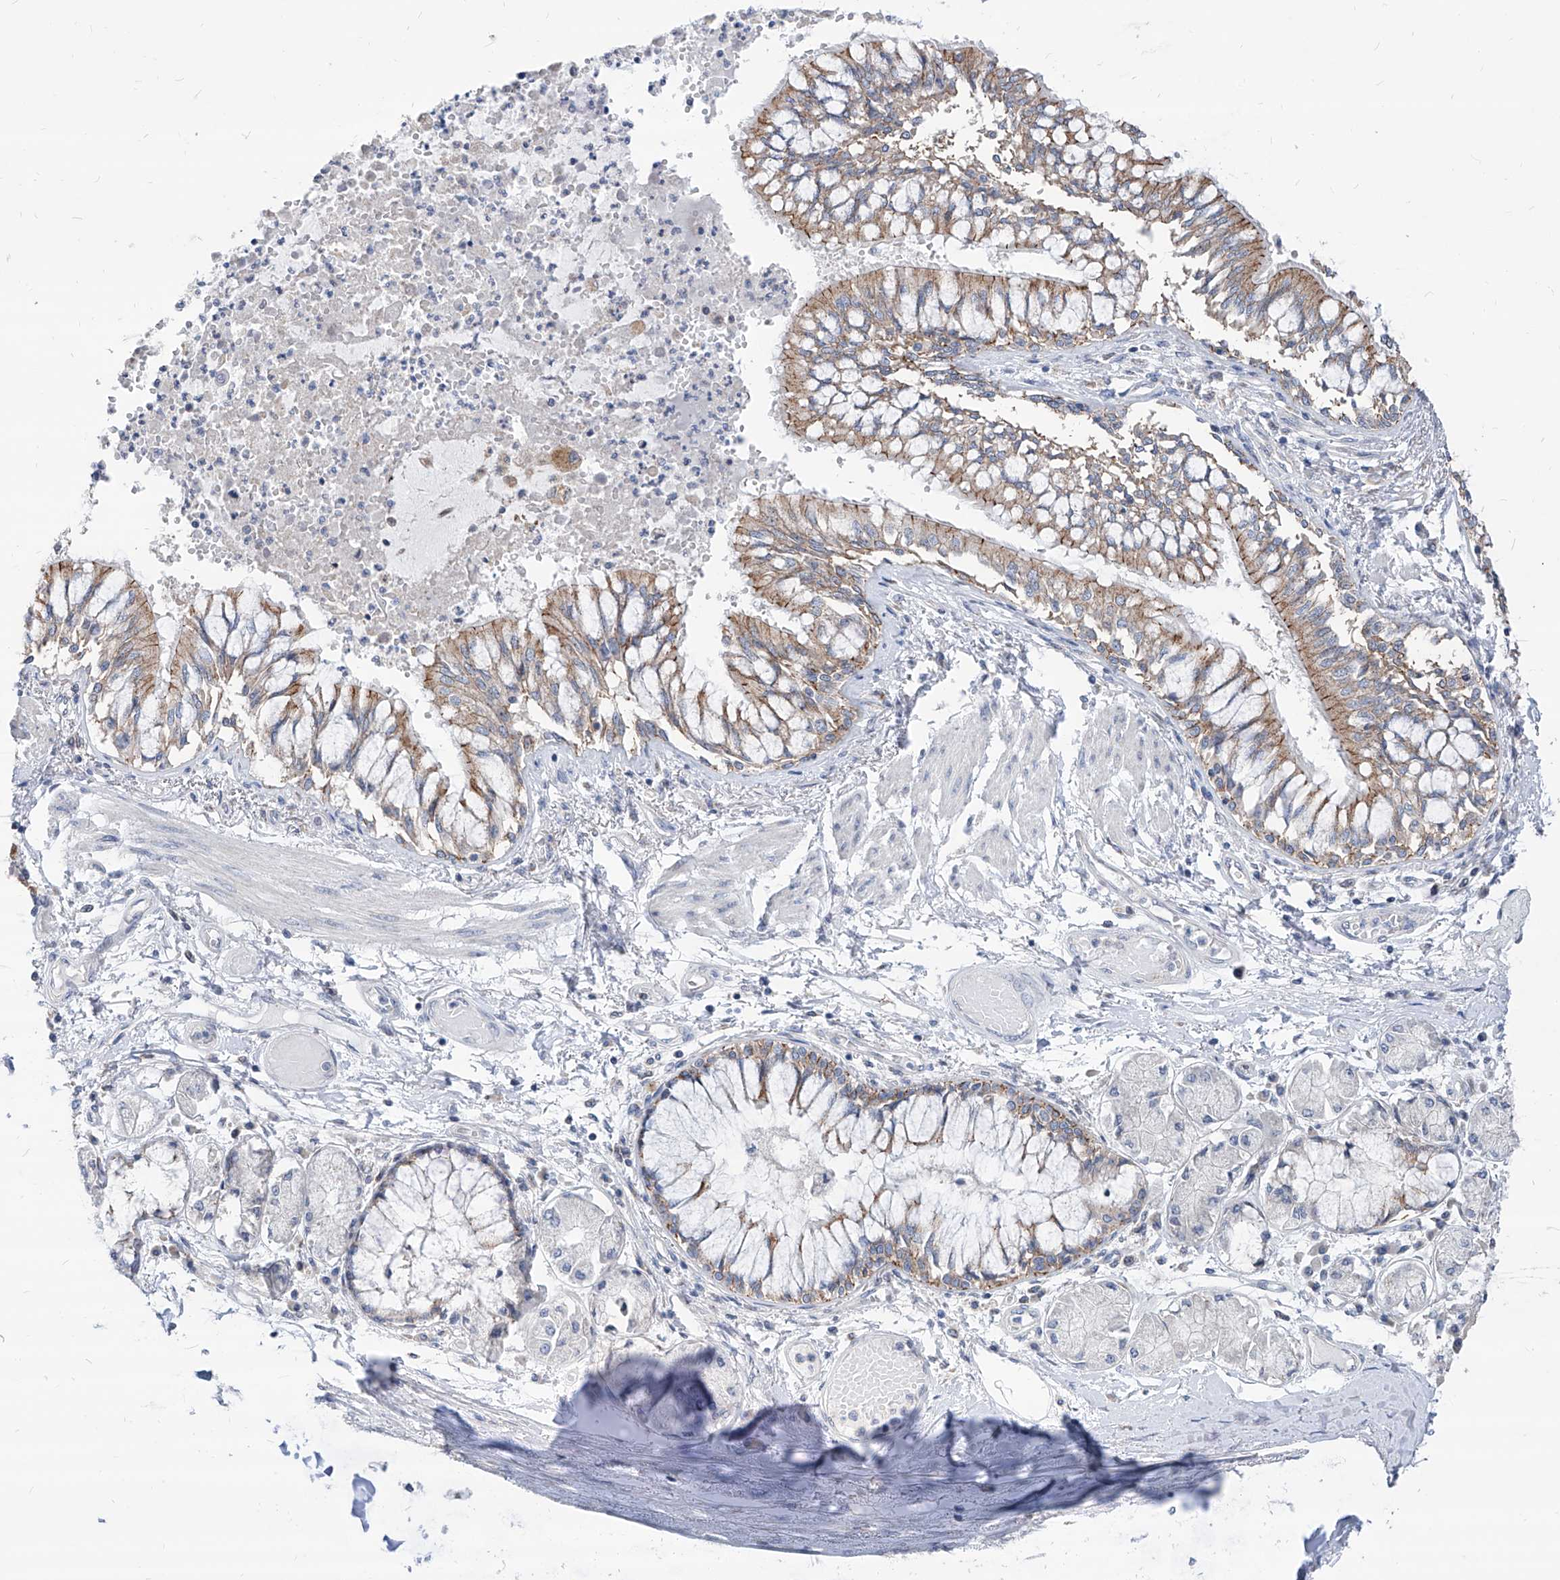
{"staining": {"intensity": "moderate", "quantity": ">75%", "location": "cytoplasmic/membranous"}, "tissue": "bronchus", "cell_type": "Respiratory epithelial cells", "image_type": "normal", "snomed": [{"axis": "morphology", "description": "Normal tissue, NOS"}, {"axis": "topography", "description": "Cartilage tissue"}, {"axis": "topography", "description": "Bronchus"}, {"axis": "topography", "description": "Lung"}], "caption": "A brown stain highlights moderate cytoplasmic/membranous staining of a protein in respiratory epithelial cells of unremarkable bronchus. (IHC, brightfield microscopy, high magnification).", "gene": "AGPS", "patient": {"sex": "female", "age": 49}}